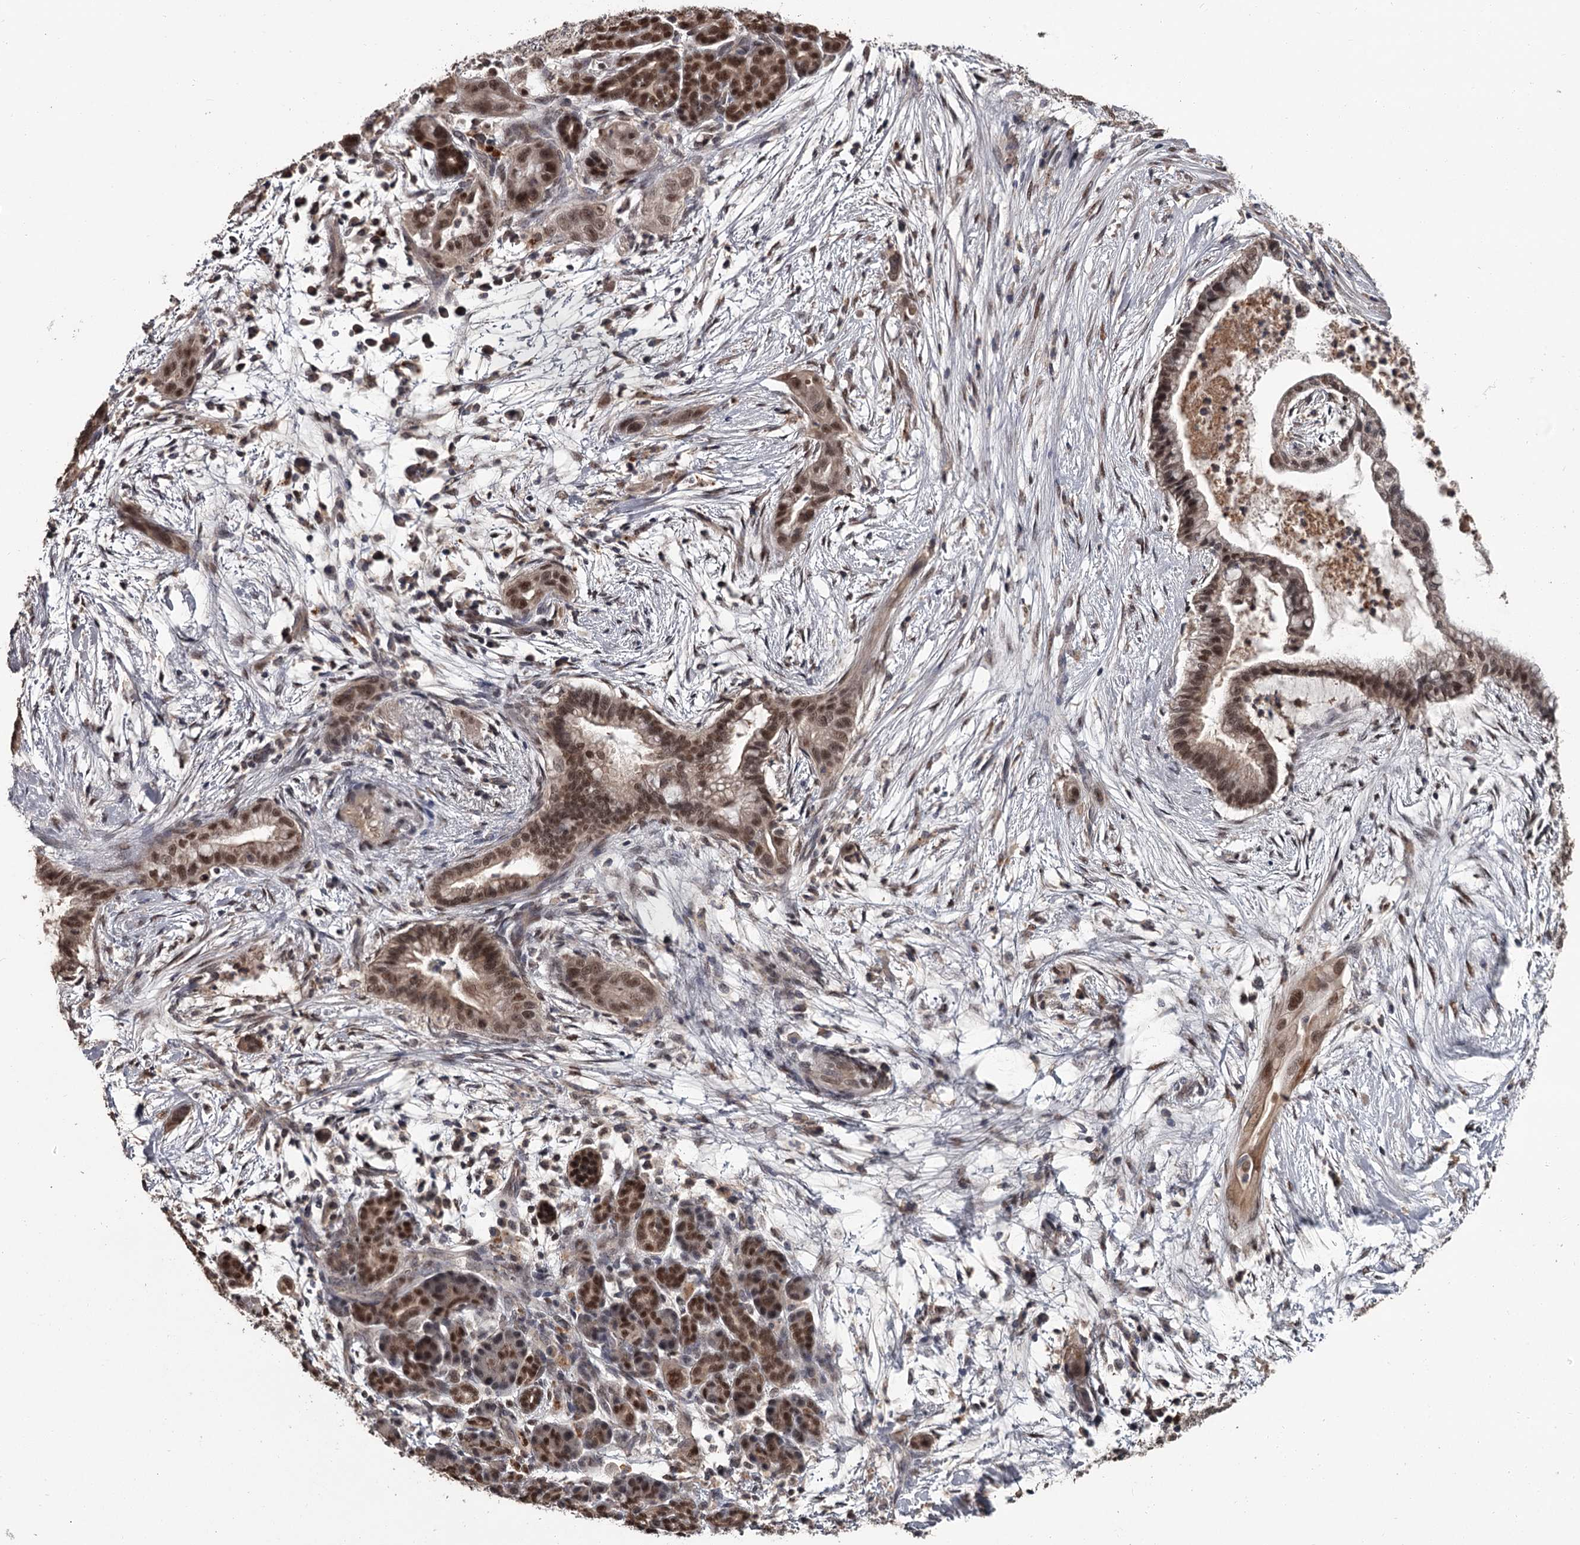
{"staining": {"intensity": "moderate", "quantity": "25%-75%", "location": "nuclear"}, "tissue": "pancreatic cancer", "cell_type": "Tumor cells", "image_type": "cancer", "snomed": [{"axis": "morphology", "description": "Adenocarcinoma, NOS"}, {"axis": "topography", "description": "Pancreas"}], "caption": "Immunohistochemical staining of human pancreatic adenocarcinoma shows medium levels of moderate nuclear staining in approximately 25%-75% of tumor cells.", "gene": "PRPF40B", "patient": {"sex": "male", "age": 59}}